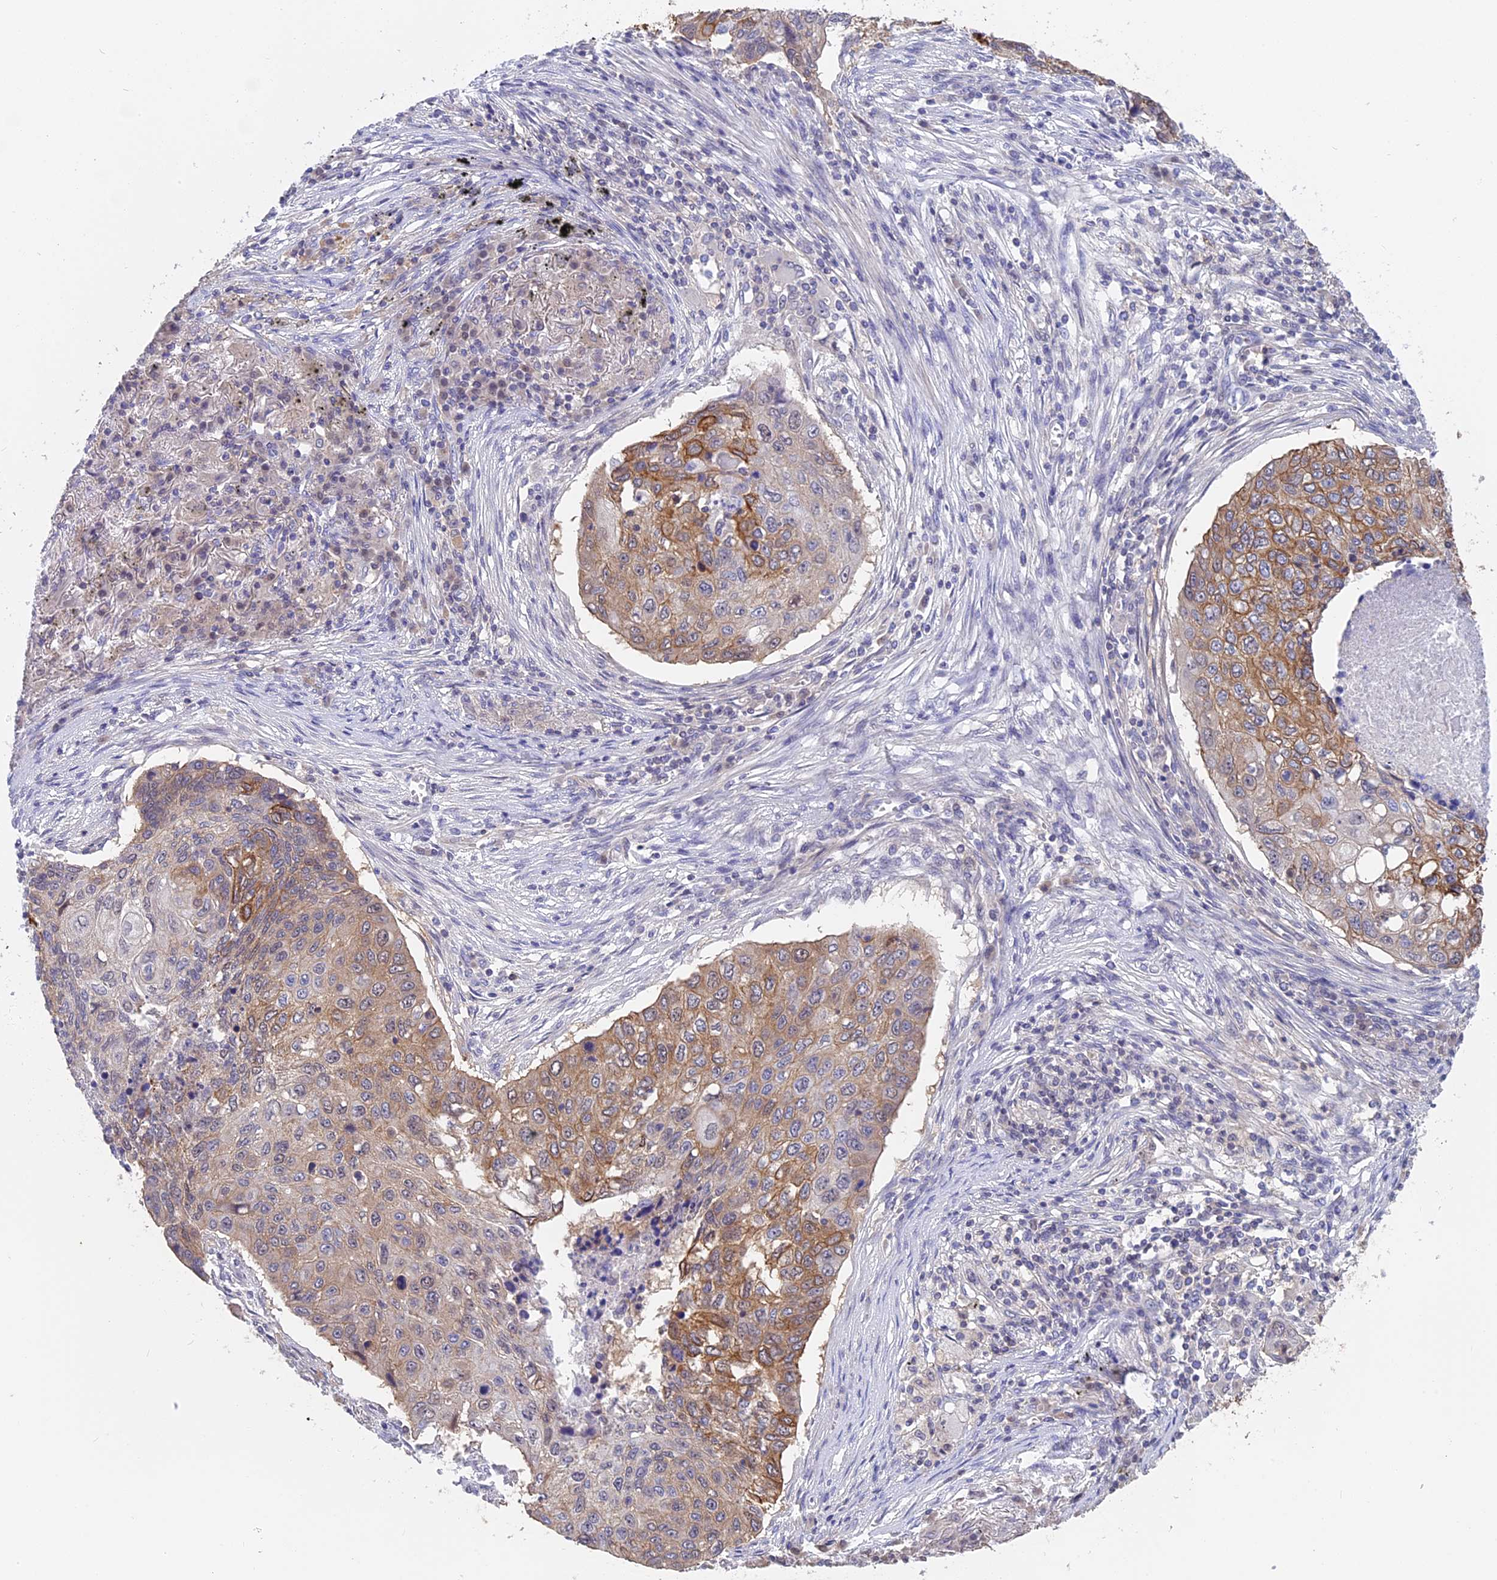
{"staining": {"intensity": "moderate", "quantity": "25%-75%", "location": "cytoplasmic/membranous"}, "tissue": "lung cancer", "cell_type": "Tumor cells", "image_type": "cancer", "snomed": [{"axis": "morphology", "description": "Squamous cell carcinoma, NOS"}, {"axis": "topography", "description": "Lung"}], "caption": "Immunohistochemical staining of human lung cancer (squamous cell carcinoma) demonstrates medium levels of moderate cytoplasmic/membranous protein expression in approximately 25%-75% of tumor cells.", "gene": "STUB1", "patient": {"sex": "female", "age": 63}}